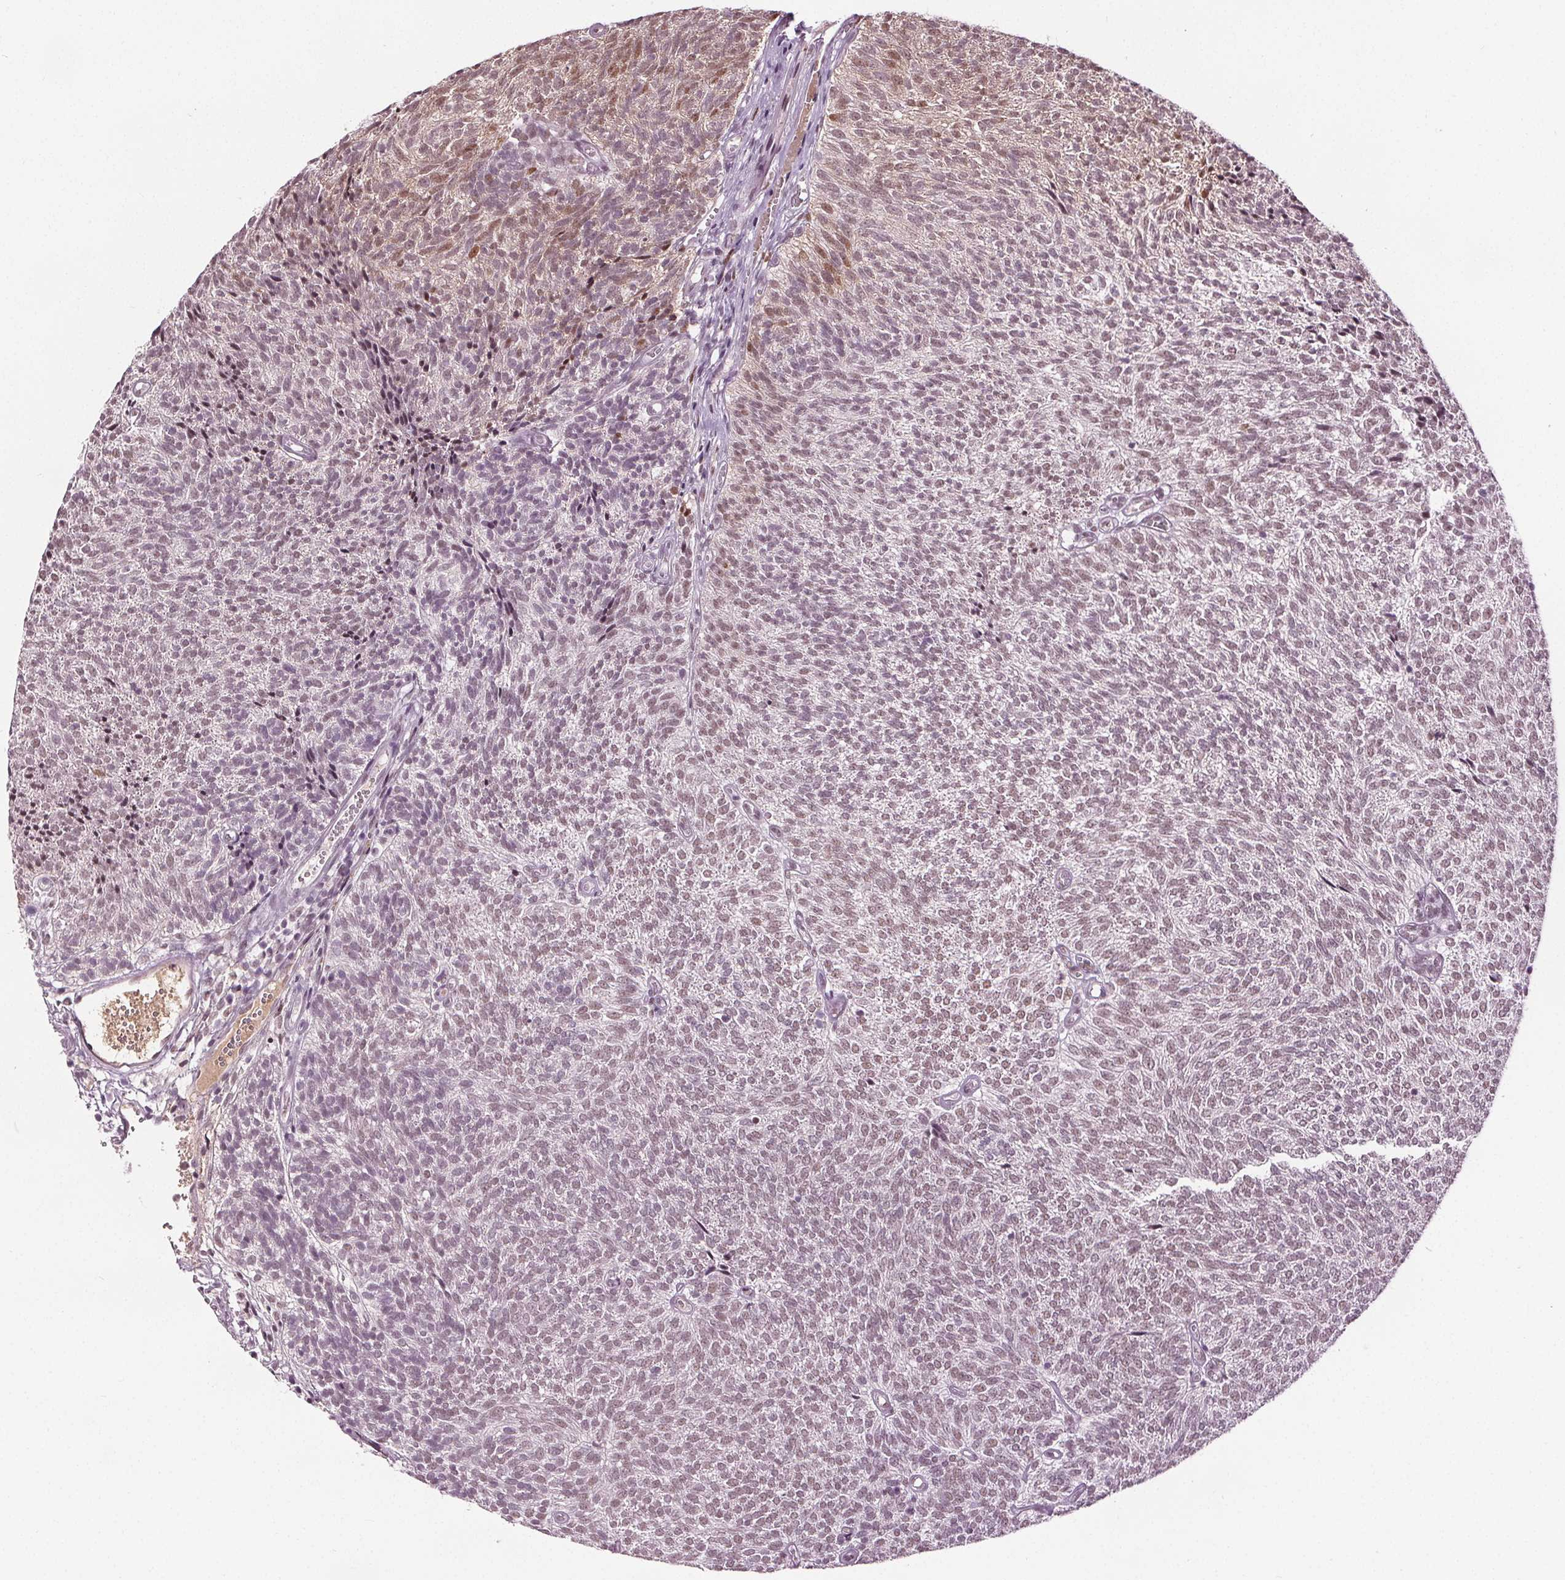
{"staining": {"intensity": "moderate", "quantity": "25%-75%", "location": "nuclear"}, "tissue": "urothelial cancer", "cell_type": "Tumor cells", "image_type": "cancer", "snomed": [{"axis": "morphology", "description": "Urothelial carcinoma, Low grade"}, {"axis": "topography", "description": "Urinary bladder"}], "caption": "Moderate nuclear staining is appreciated in approximately 25%-75% of tumor cells in urothelial carcinoma (low-grade).", "gene": "IWS1", "patient": {"sex": "male", "age": 77}}